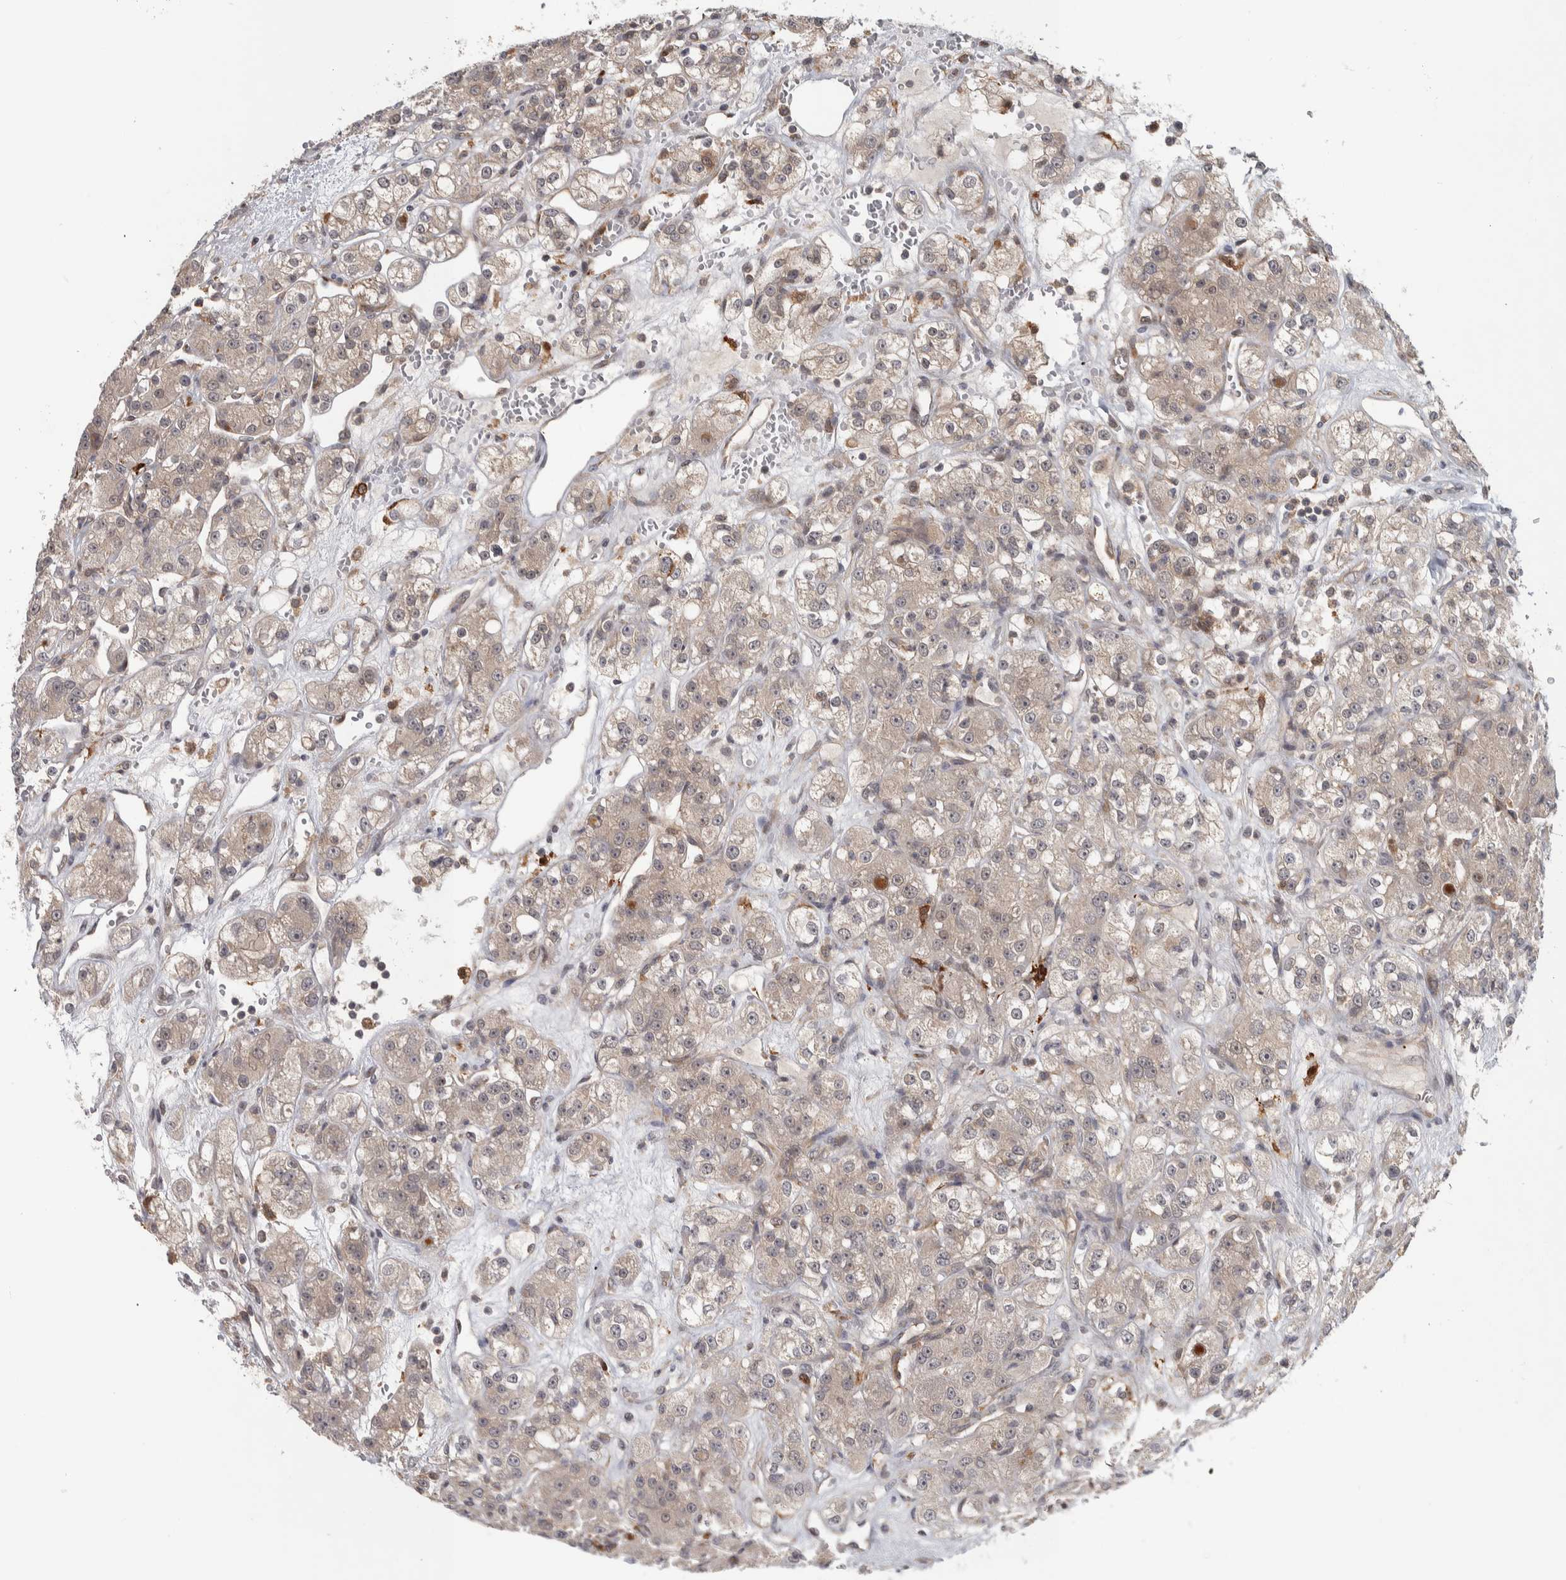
{"staining": {"intensity": "weak", "quantity": "25%-75%", "location": "cytoplasmic/membranous"}, "tissue": "renal cancer", "cell_type": "Tumor cells", "image_type": "cancer", "snomed": [{"axis": "morphology", "description": "Normal tissue, NOS"}, {"axis": "morphology", "description": "Adenocarcinoma, NOS"}, {"axis": "topography", "description": "Kidney"}], "caption": "A brown stain shows weak cytoplasmic/membranous staining of a protein in renal cancer (adenocarcinoma) tumor cells. The staining was performed using DAB (3,3'-diaminobenzidine), with brown indicating positive protein expression. Nuclei are stained blue with hematoxylin.", "gene": "TBC1D31", "patient": {"sex": "male", "age": 61}}